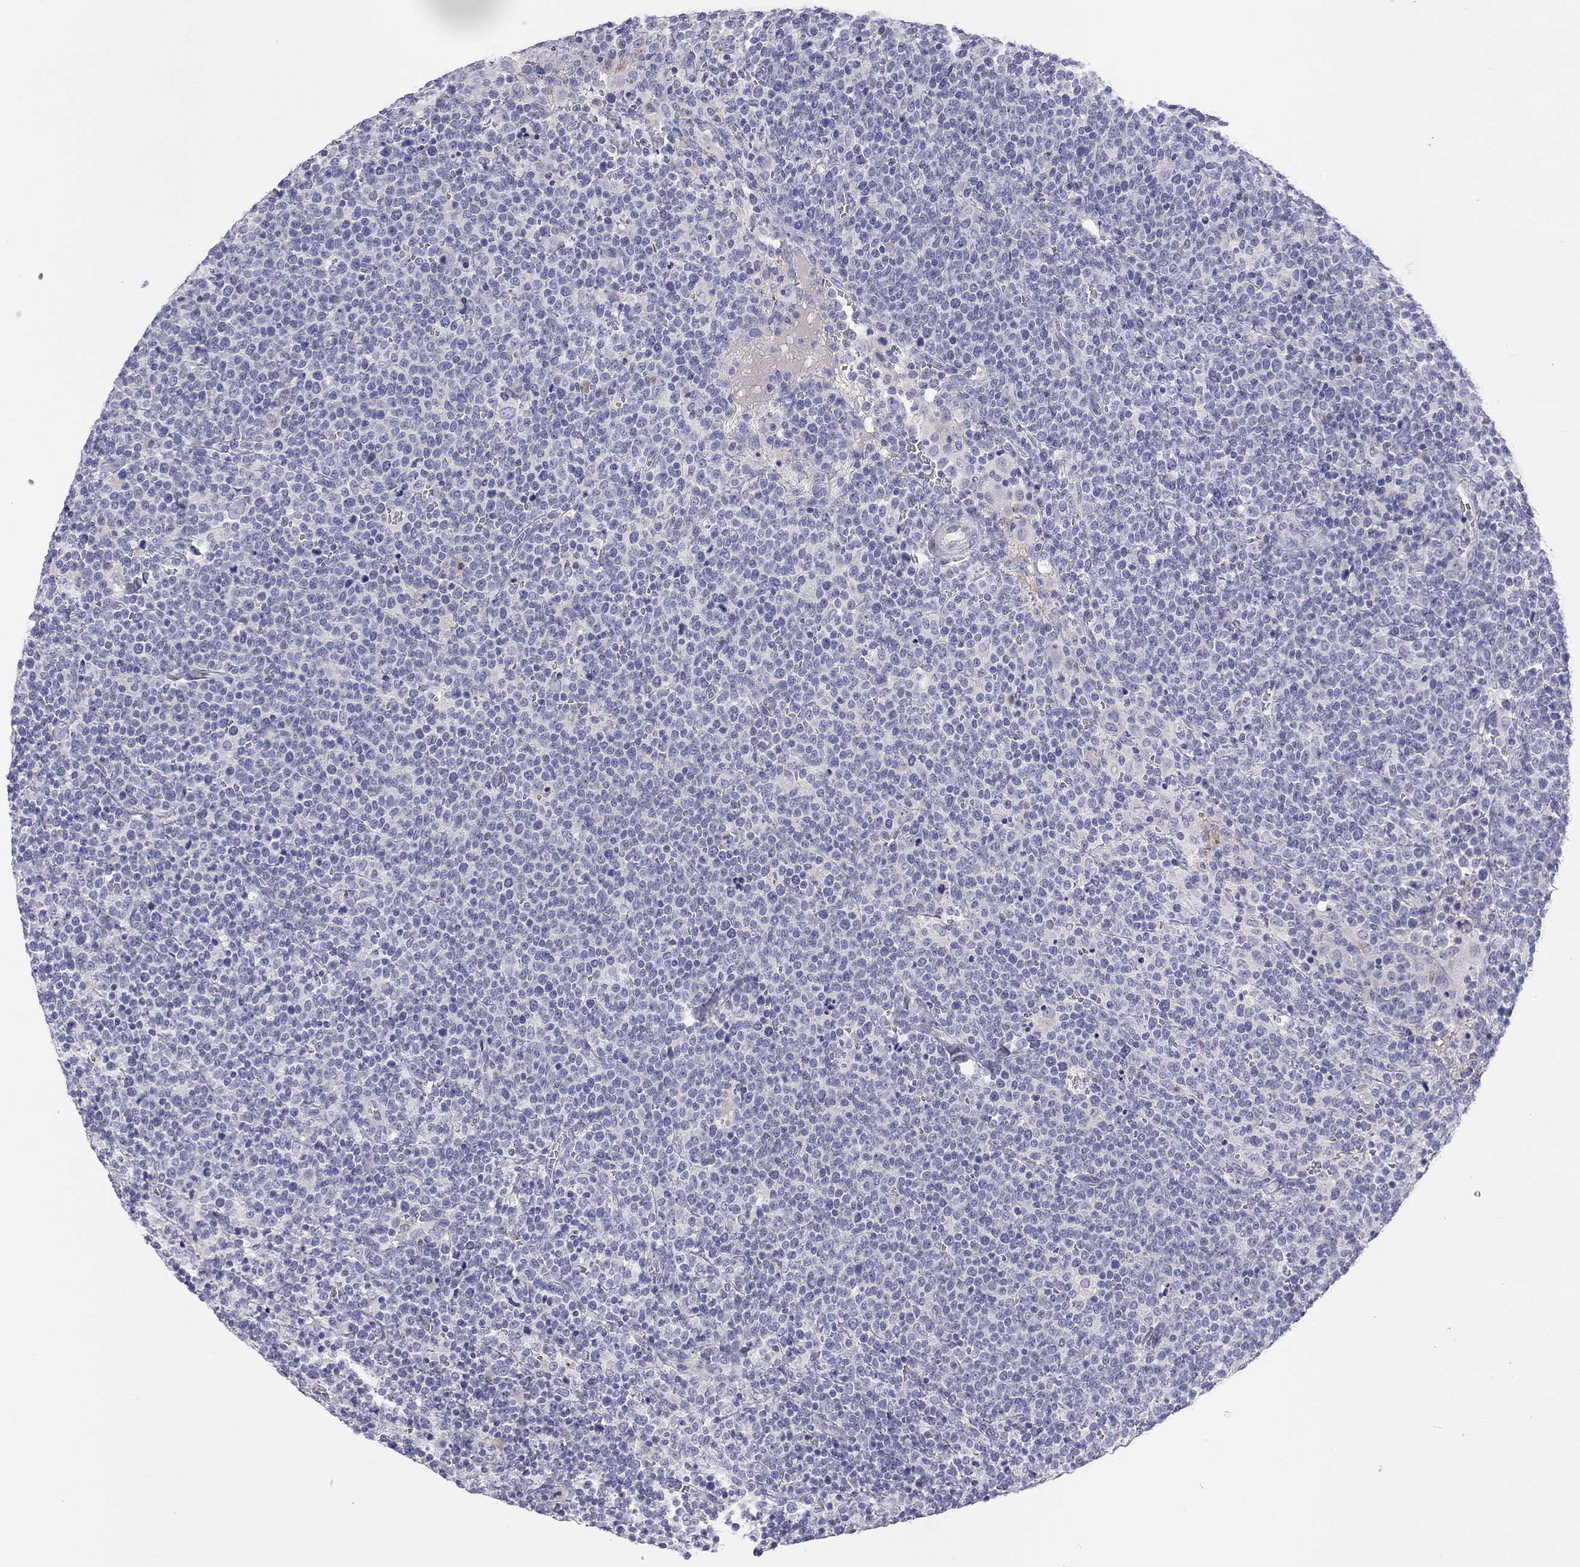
{"staining": {"intensity": "negative", "quantity": "none", "location": "none"}, "tissue": "lymphoma", "cell_type": "Tumor cells", "image_type": "cancer", "snomed": [{"axis": "morphology", "description": "Malignant lymphoma, non-Hodgkin's type, High grade"}, {"axis": "topography", "description": "Lymph node"}], "caption": "Protein analysis of malignant lymphoma, non-Hodgkin's type (high-grade) shows no significant positivity in tumor cells.", "gene": "ST7L", "patient": {"sex": "male", "age": 61}}